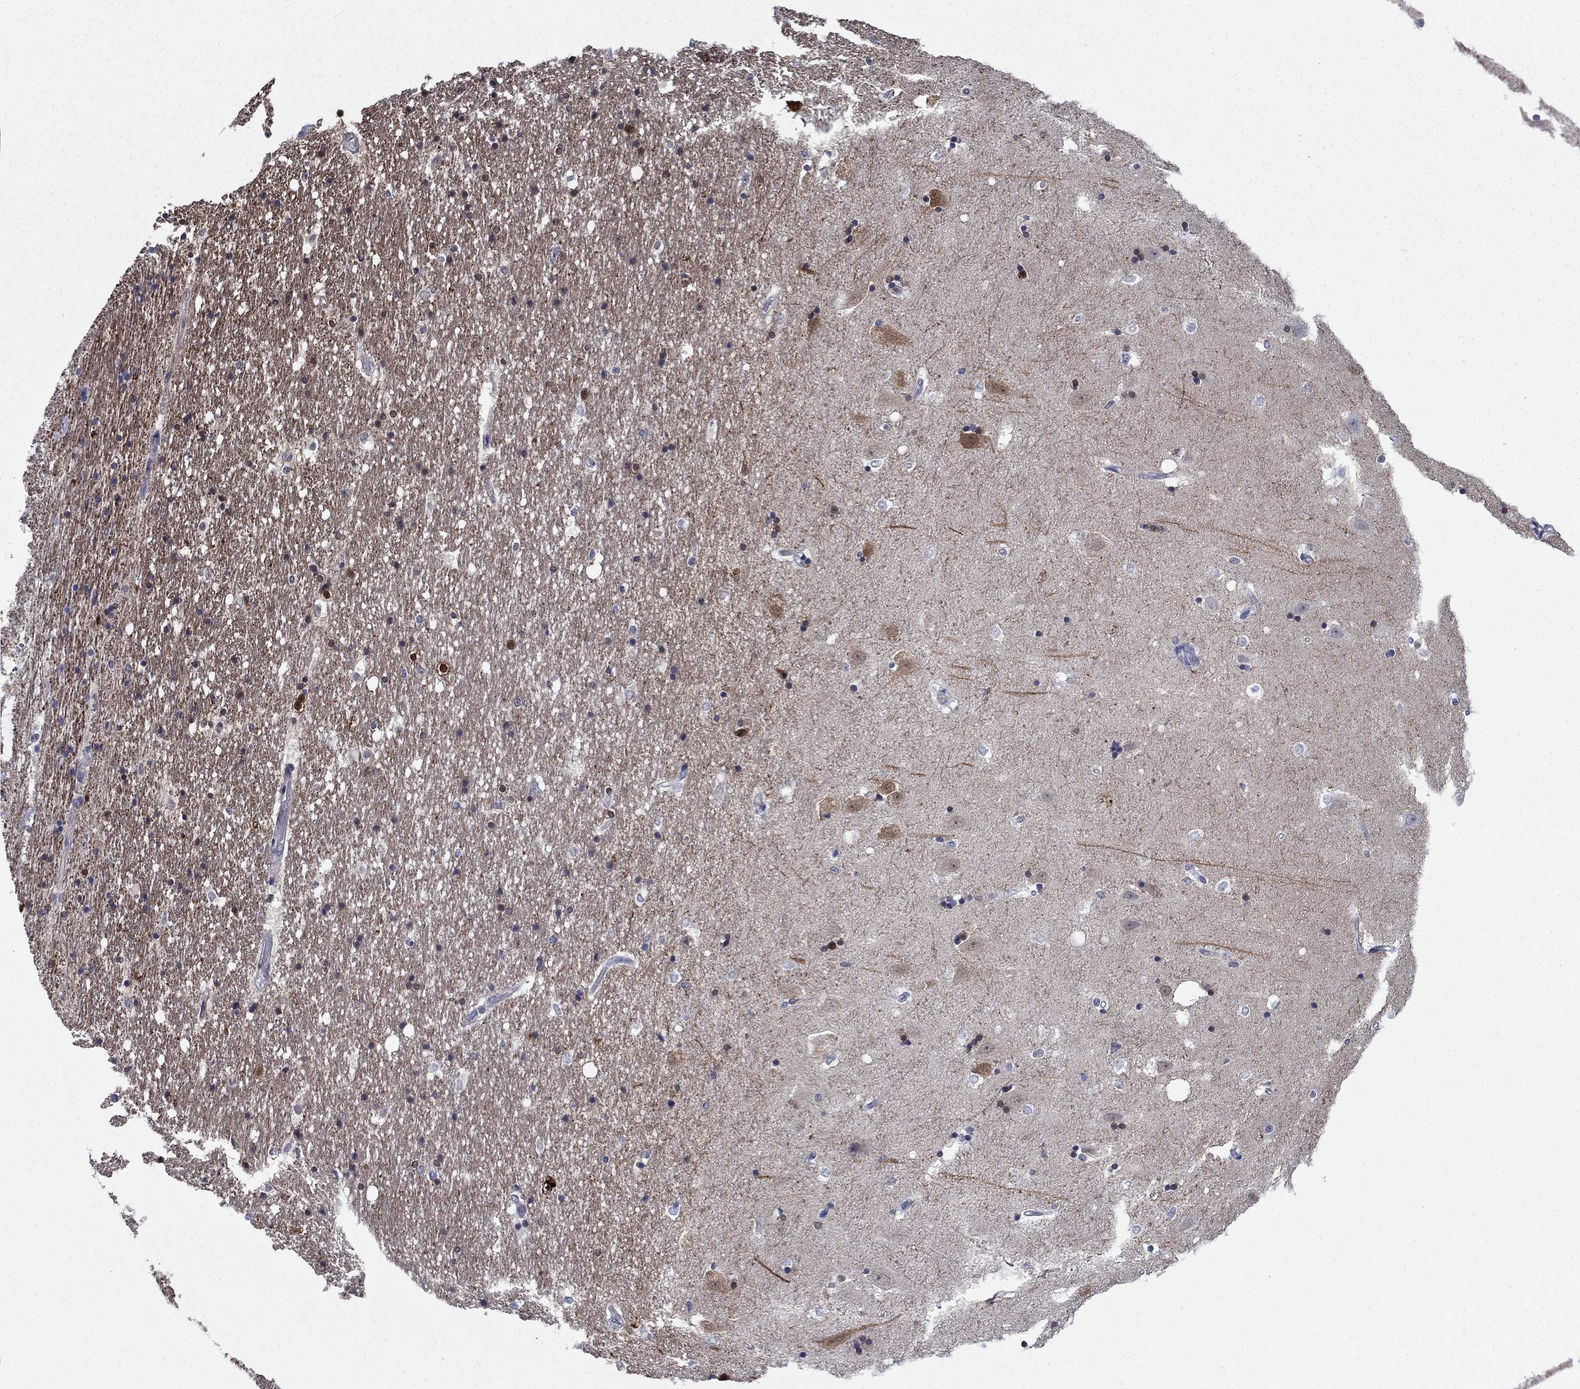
{"staining": {"intensity": "strong", "quantity": "<25%", "location": "cytoplasmic/membranous"}, "tissue": "hippocampus", "cell_type": "Glial cells", "image_type": "normal", "snomed": [{"axis": "morphology", "description": "Normal tissue, NOS"}, {"axis": "topography", "description": "Hippocampus"}], "caption": "High-power microscopy captured an immunohistochemistry (IHC) histopathology image of benign hippocampus, revealing strong cytoplasmic/membranous staining in approximately <25% of glial cells.", "gene": "STMN1", "patient": {"sex": "male", "age": 49}}